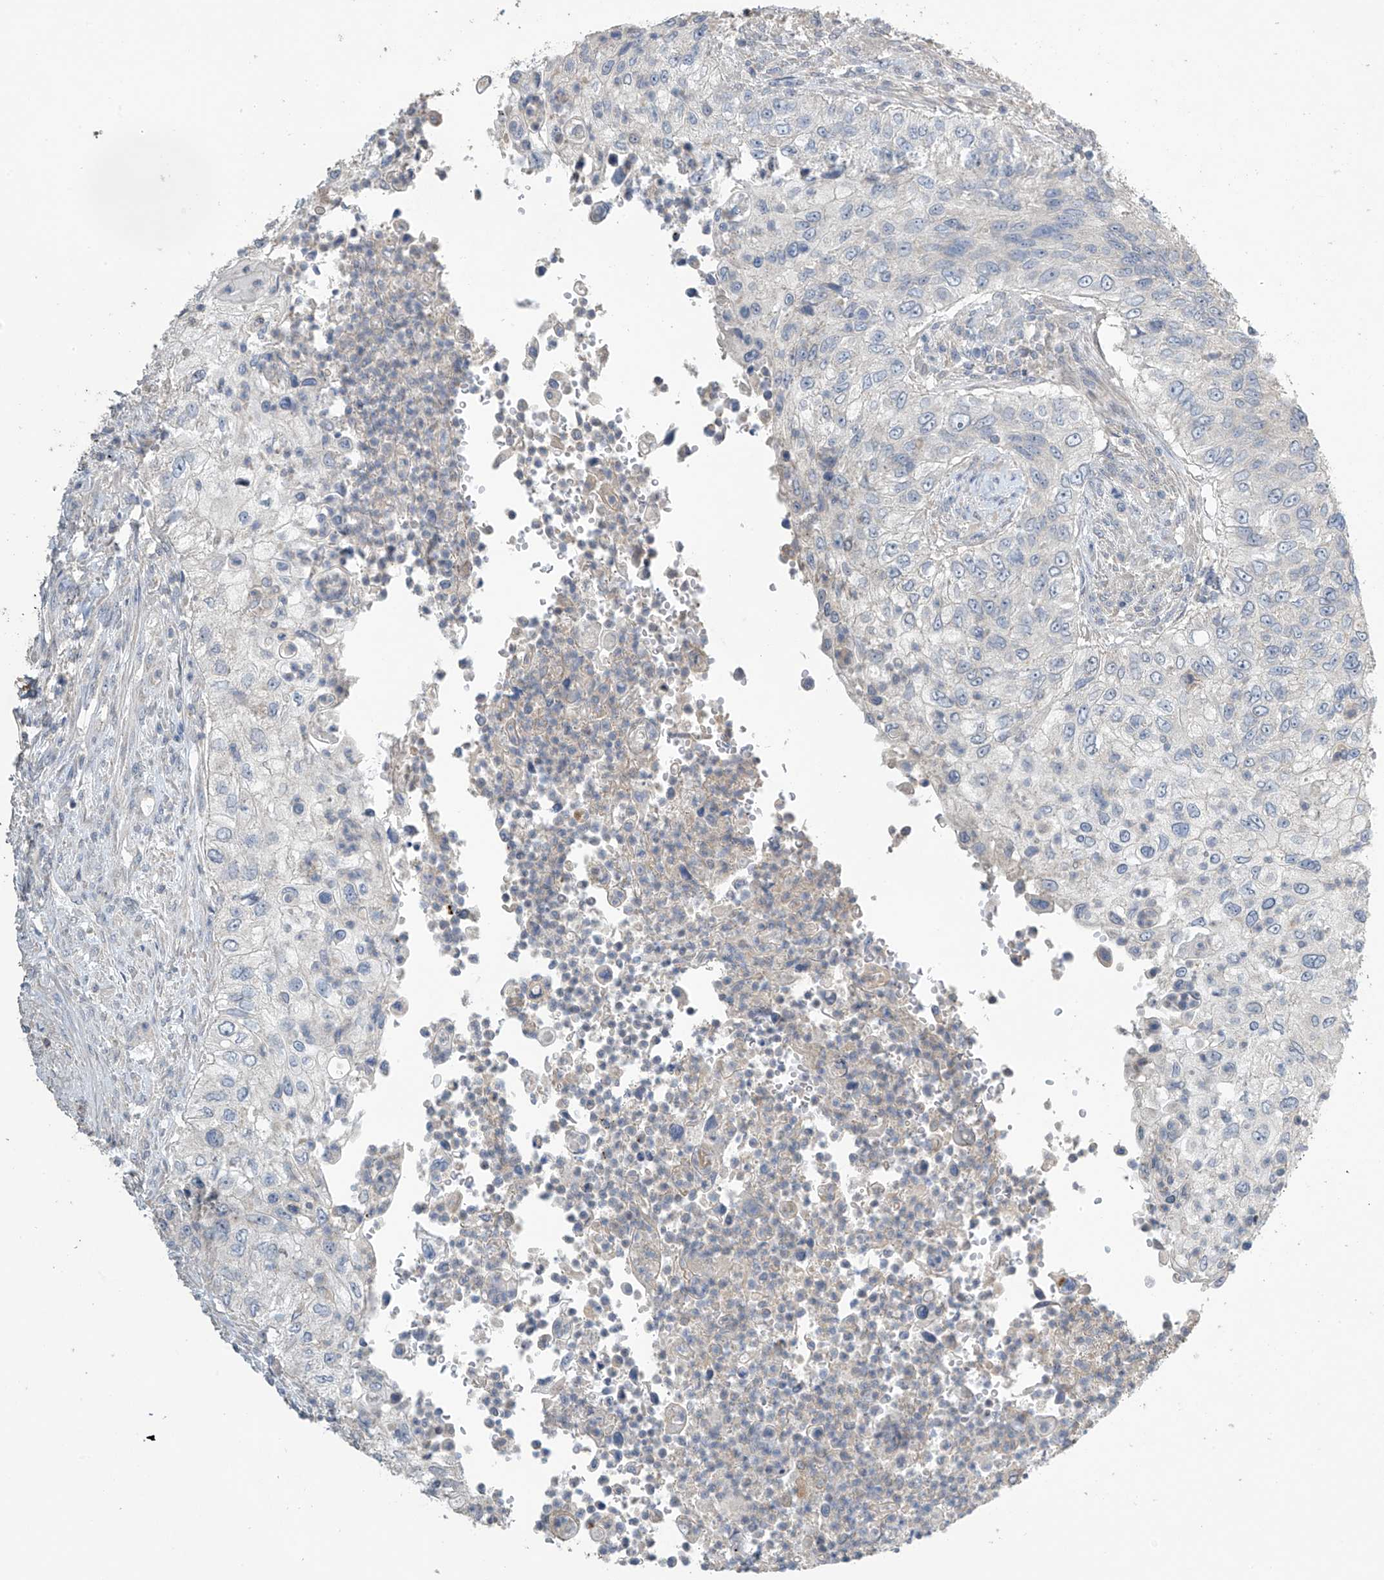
{"staining": {"intensity": "negative", "quantity": "none", "location": "none"}, "tissue": "urothelial cancer", "cell_type": "Tumor cells", "image_type": "cancer", "snomed": [{"axis": "morphology", "description": "Urothelial carcinoma, High grade"}, {"axis": "topography", "description": "Urinary bladder"}], "caption": "High power microscopy photomicrograph of an immunohistochemistry (IHC) histopathology image of high-grade urothelial carcinoma, revealing no significant staining in tumor cells. (DAB (3,3'-diaminobenzidine) IHC, high magnification).", "gene": "SLFN14", "patient": {"sex": "female", "age": 60}}